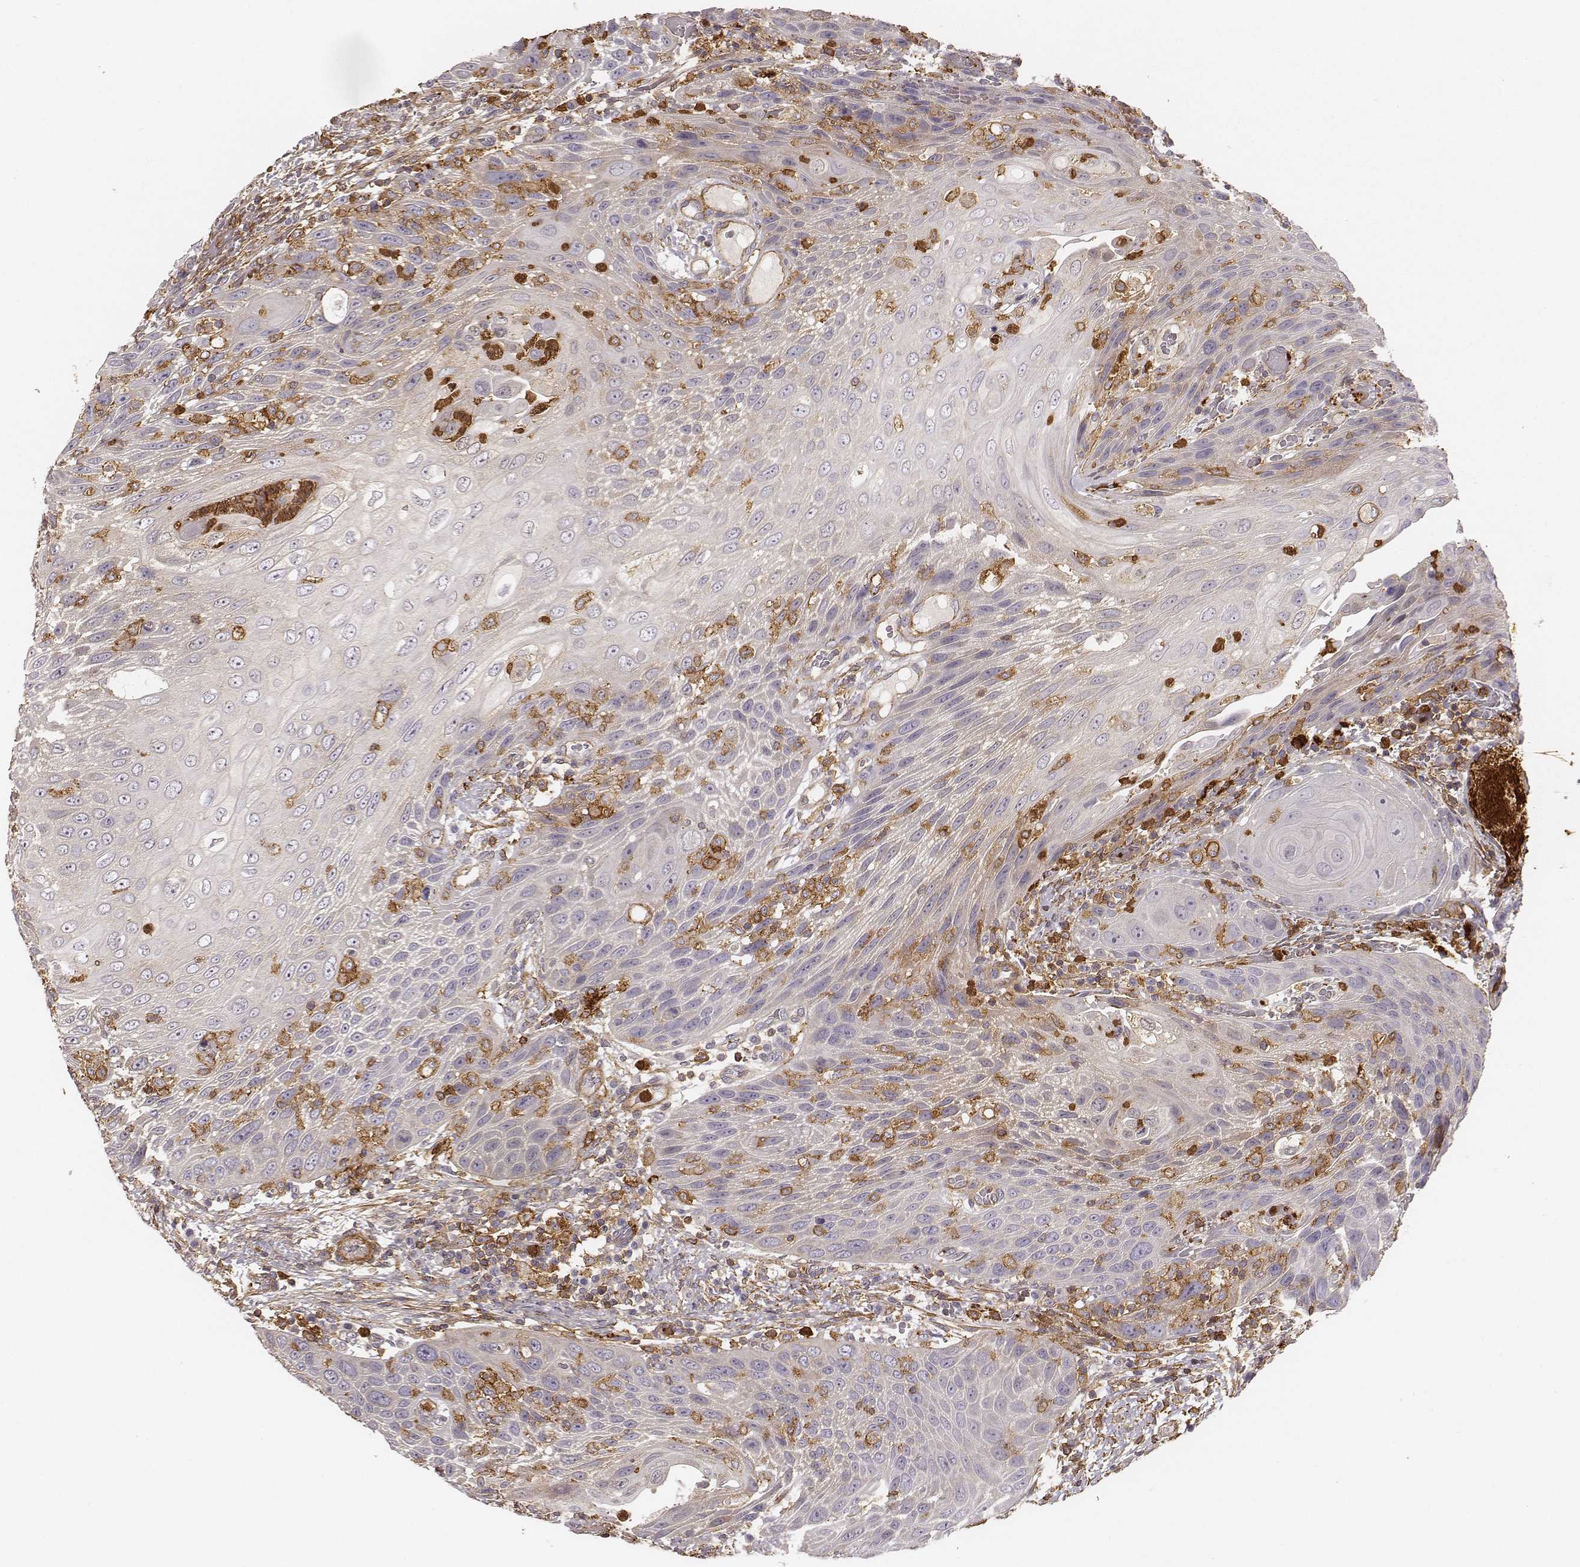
{"staining": {"intensity": "negative", "quantity": "none", "location": "none"}, "tissue": "head and neck cancer", "cell_type": "Tumor cells", "image_type": "cancer", "snomed": [{"axis": "morphology", "description": "Squamous cell carcinoma, NOS"}, {"axis": "topography", "description": "Head-Neck"}], "caption": "This is an IHC micrograph of head and neck cancer (squamous cell carcinoma). There is no positivity in tumor cells.", "gene": "ZYX", "patient": {"sex": "male", "age": 69}}